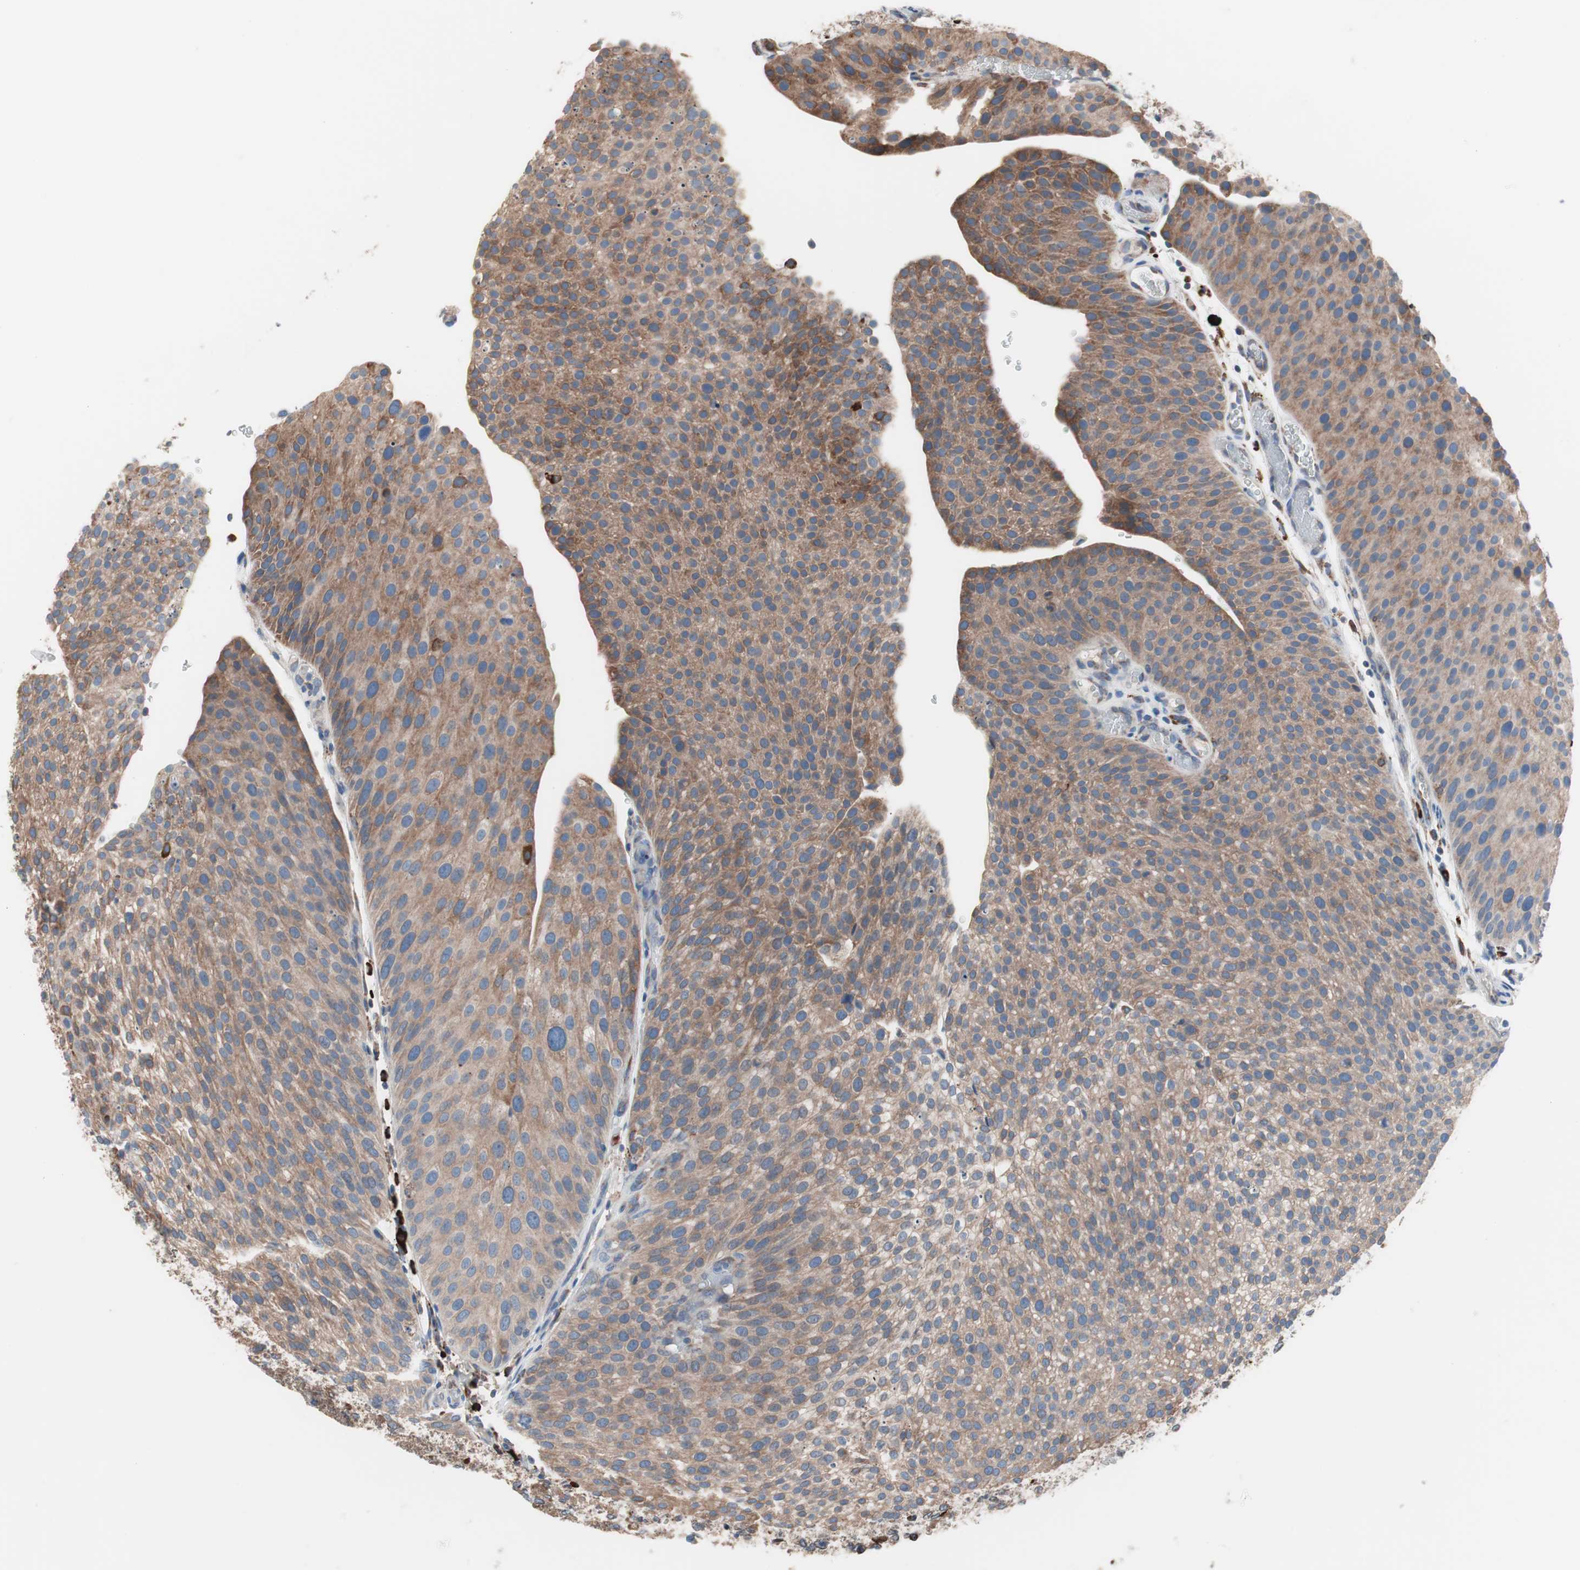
{"staining": {"intensity": "moderate", "quantity": ">75%", "location": "cytoplasmic/membranous"}, "tissue": "urothelial cancer", "cell_type": "Tumor cells", "image_type": "cancer", "snomed": [{"axis": "morphology", "description": "Urothelial carcinoma, Low grade"}, {"axis": "topography", "description": "Smooth muscle"}, {"axis": "topography", "description": "Urinary bladder"}], "caption": "This is a photomicrograph of immunohistochemistry (IHC) staining of urothelial carcinoma (low-grade), which shows moderate expression in the cytoplasmic/membranous of tumor cells.", "gene": "SLC27A4", "patient": {"sex": "male", "age": 60}}